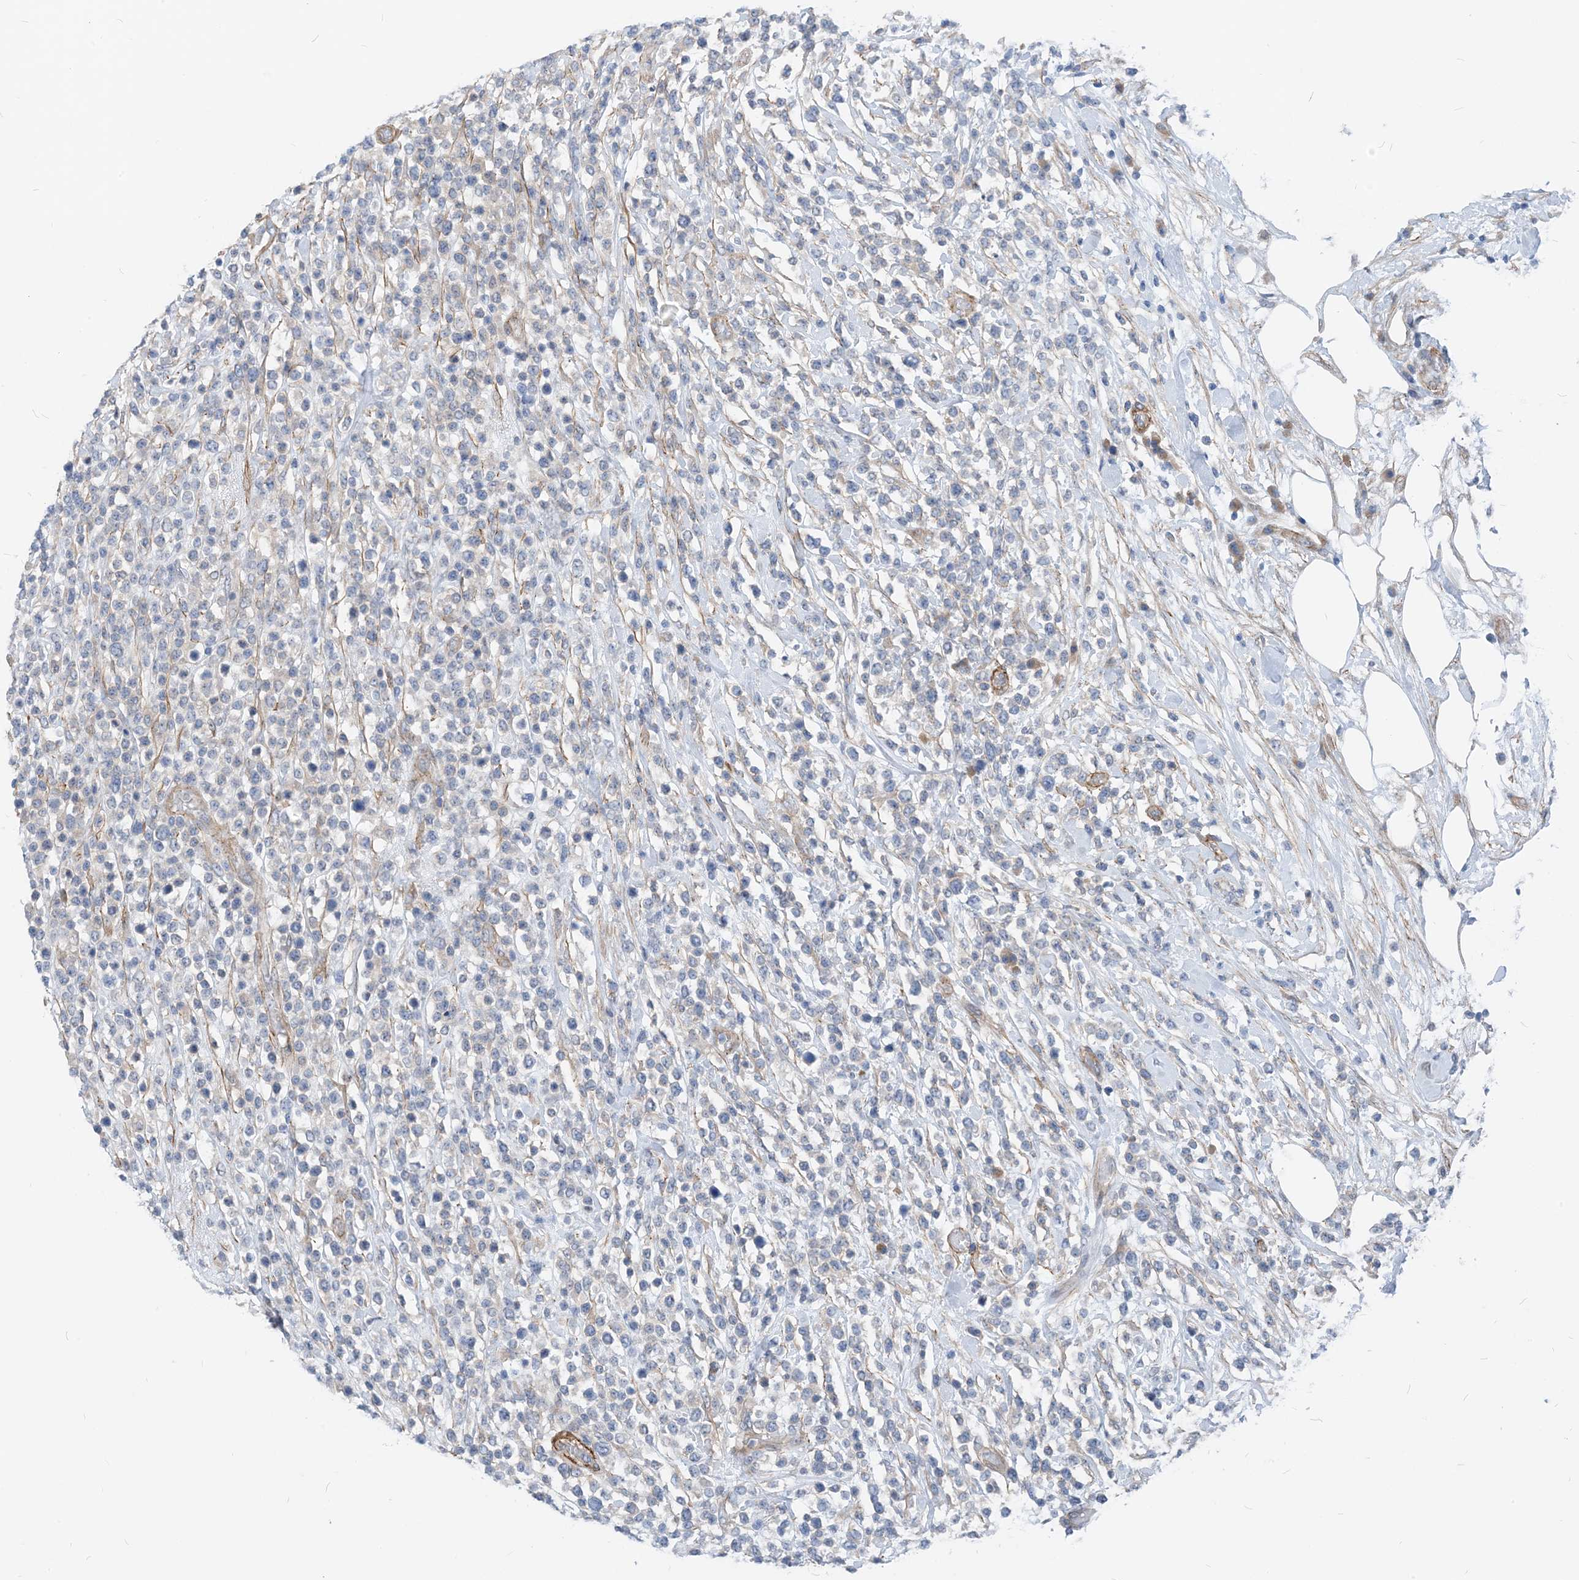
{"staining": {"intensity": "negative", "quantity": "none", "location": "none"}, "tissue": "lymphoma", "cell_type": "Tumor cells", "image_type": "cancer", "snomed": [{"axis": "morphology", "description": "Malignant lymphoma, non-Hodgkin's type, High grade"}, {"axis": "topography", "description": "Colon"}], "caption": "This is a photomicrograph of IHC staining of lymphoma, which shows no expression in tumor cells.", "gene": "PLEKHA3", "patient": {"sex": "female", "age": 53}}